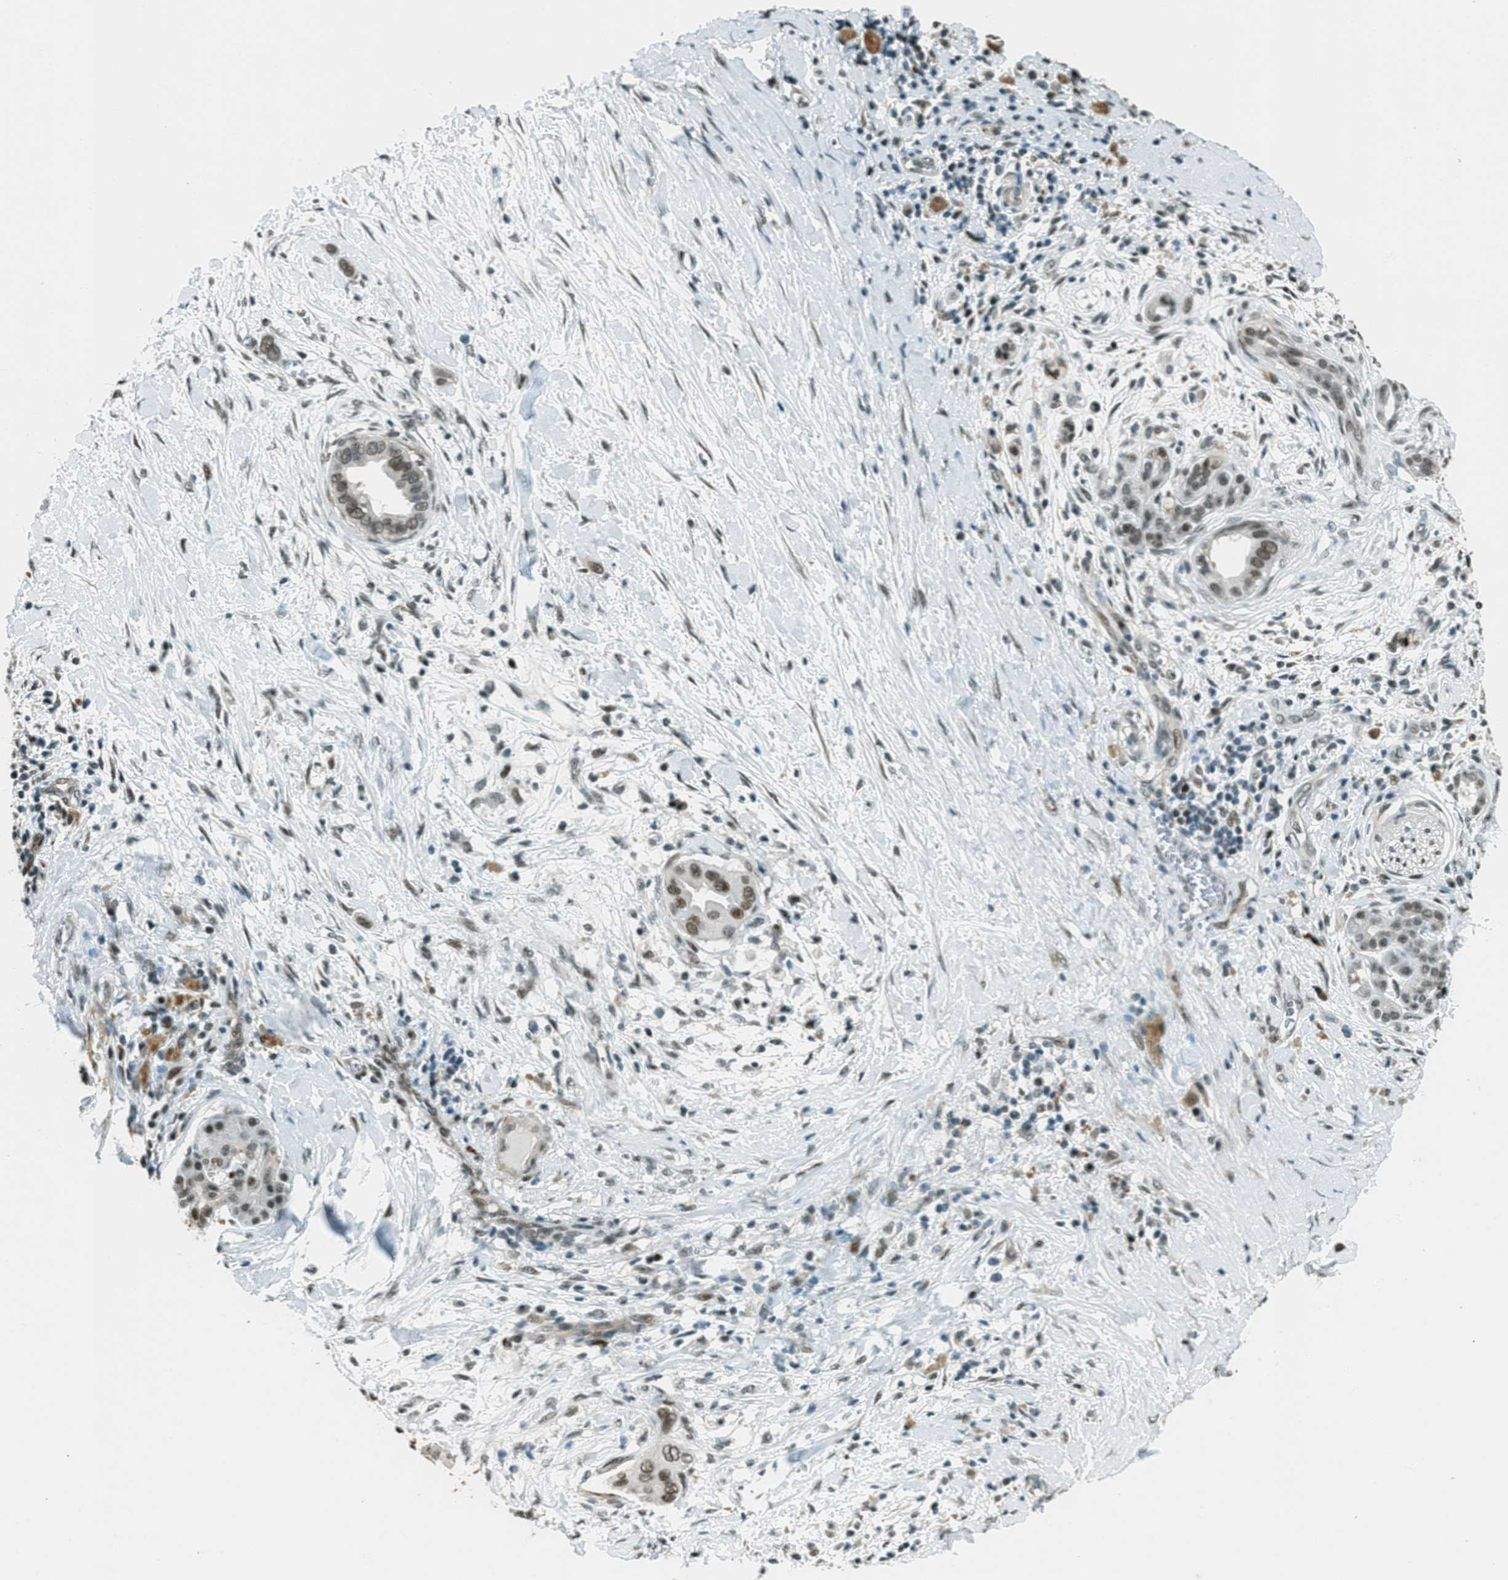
{"staining": {"intensity": "moderate", "quantity": ">75%", "location": "nuclear"}, "tissue": "pancreatic cancer", "cell_type": "Tumor cells", "image_type": "cancer", "snomed": [{"axis": "morphology", "description": "Adenocarcinoma, NOS"}, {"axis": "topography", "description": "Pancreas"}], "caption": "An immunohistochemistry (IHC) image of tumor tissue is shown. Protein staining in brown labels moderate nuclear positivity in pancreatic adenocarcinoma within tumor cells.", "gene": "TARDBP", "patient": {"sex": "male", "age": 55}}